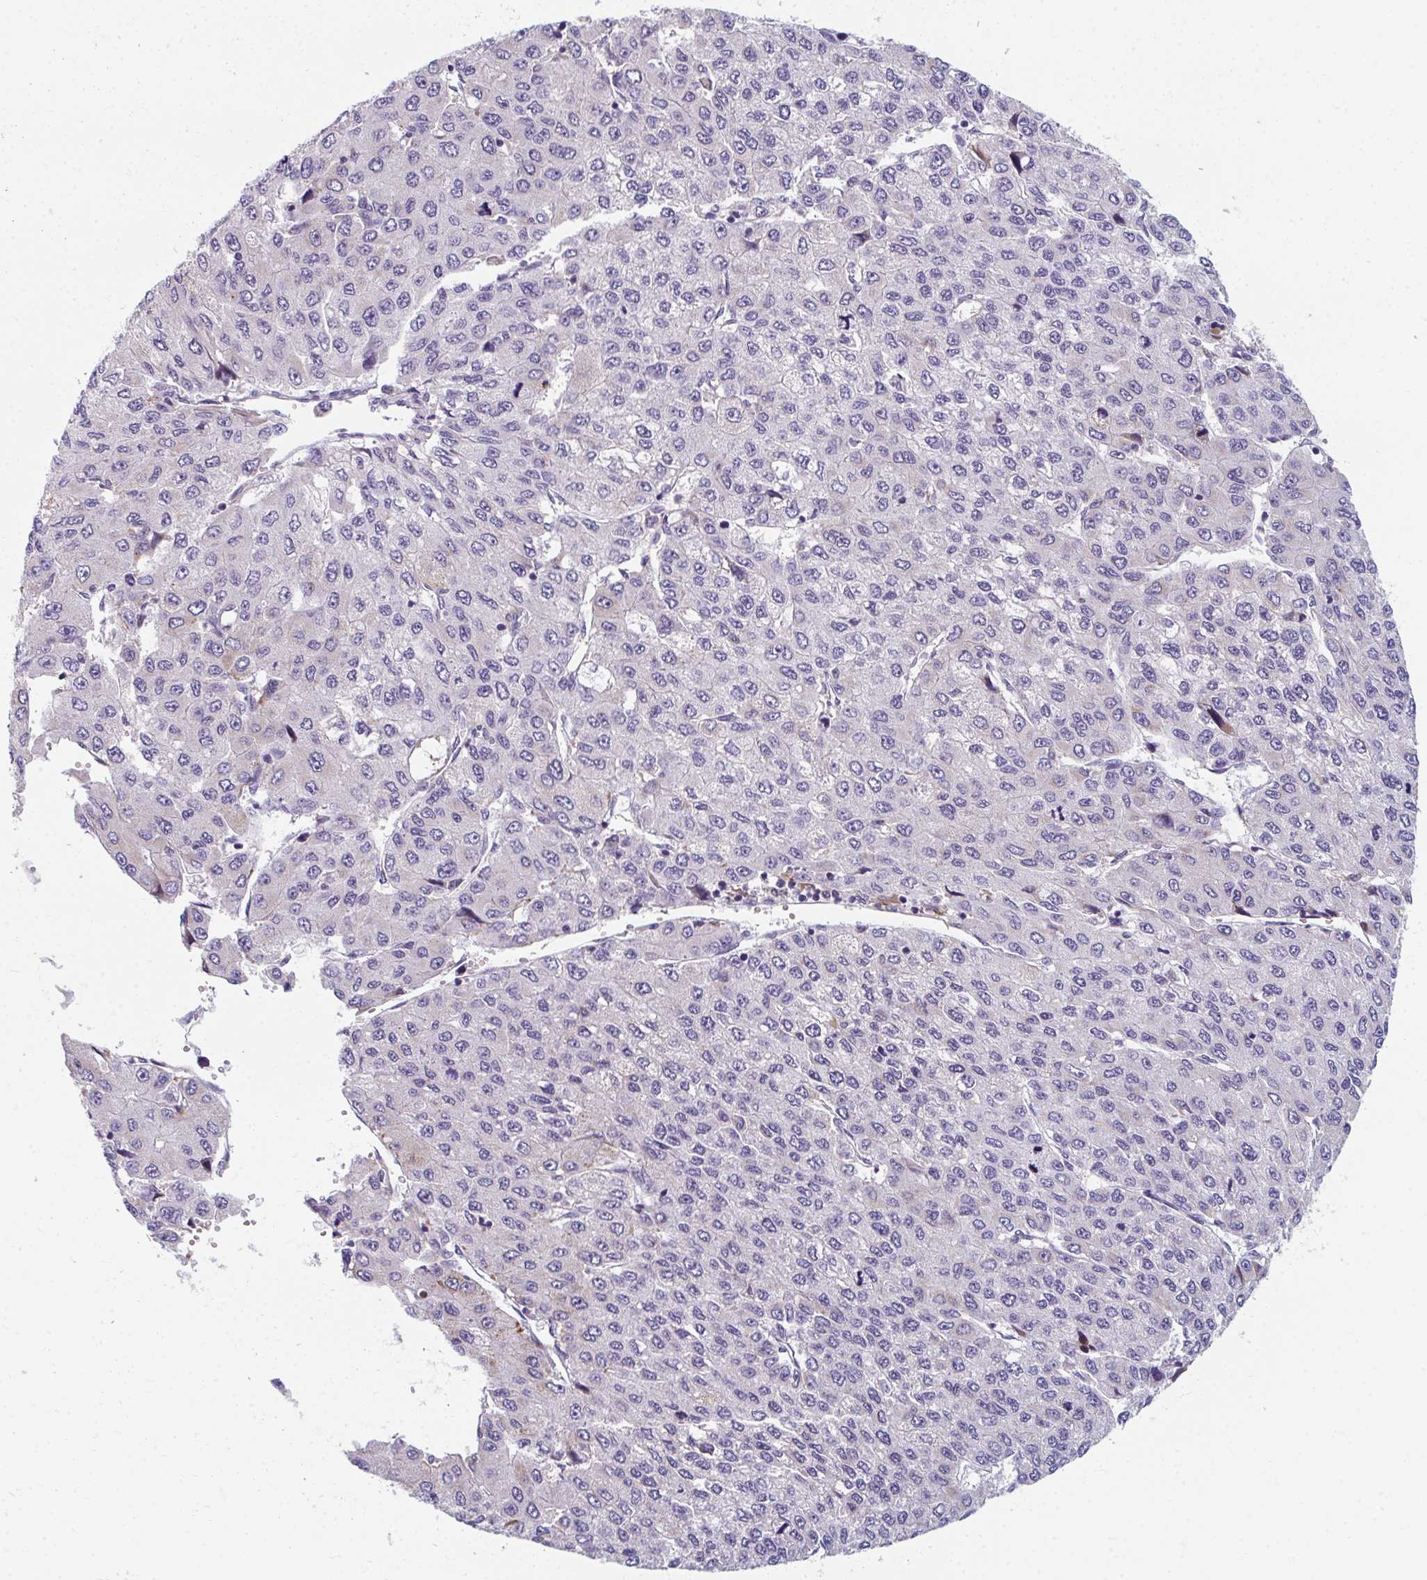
{"staining": {"intensity": "negative", "quantity": "none", "location": "none"}, "tissue": "liver cancer", "cell_type": "Tumor cells", "image_type": "cancer", "snomed": [{"axis": "morphology", "description": "Carcinoma, Hepatocellular, NOS"}, {"axis": "topography", "description": "Liver"}], "caption": "Tumor cells are negative for brown protein staining in liver cancer (hepatocellular carcinoma).", "gene": "EIF1AD", "patient": {"sex": "female", "age": 66}}